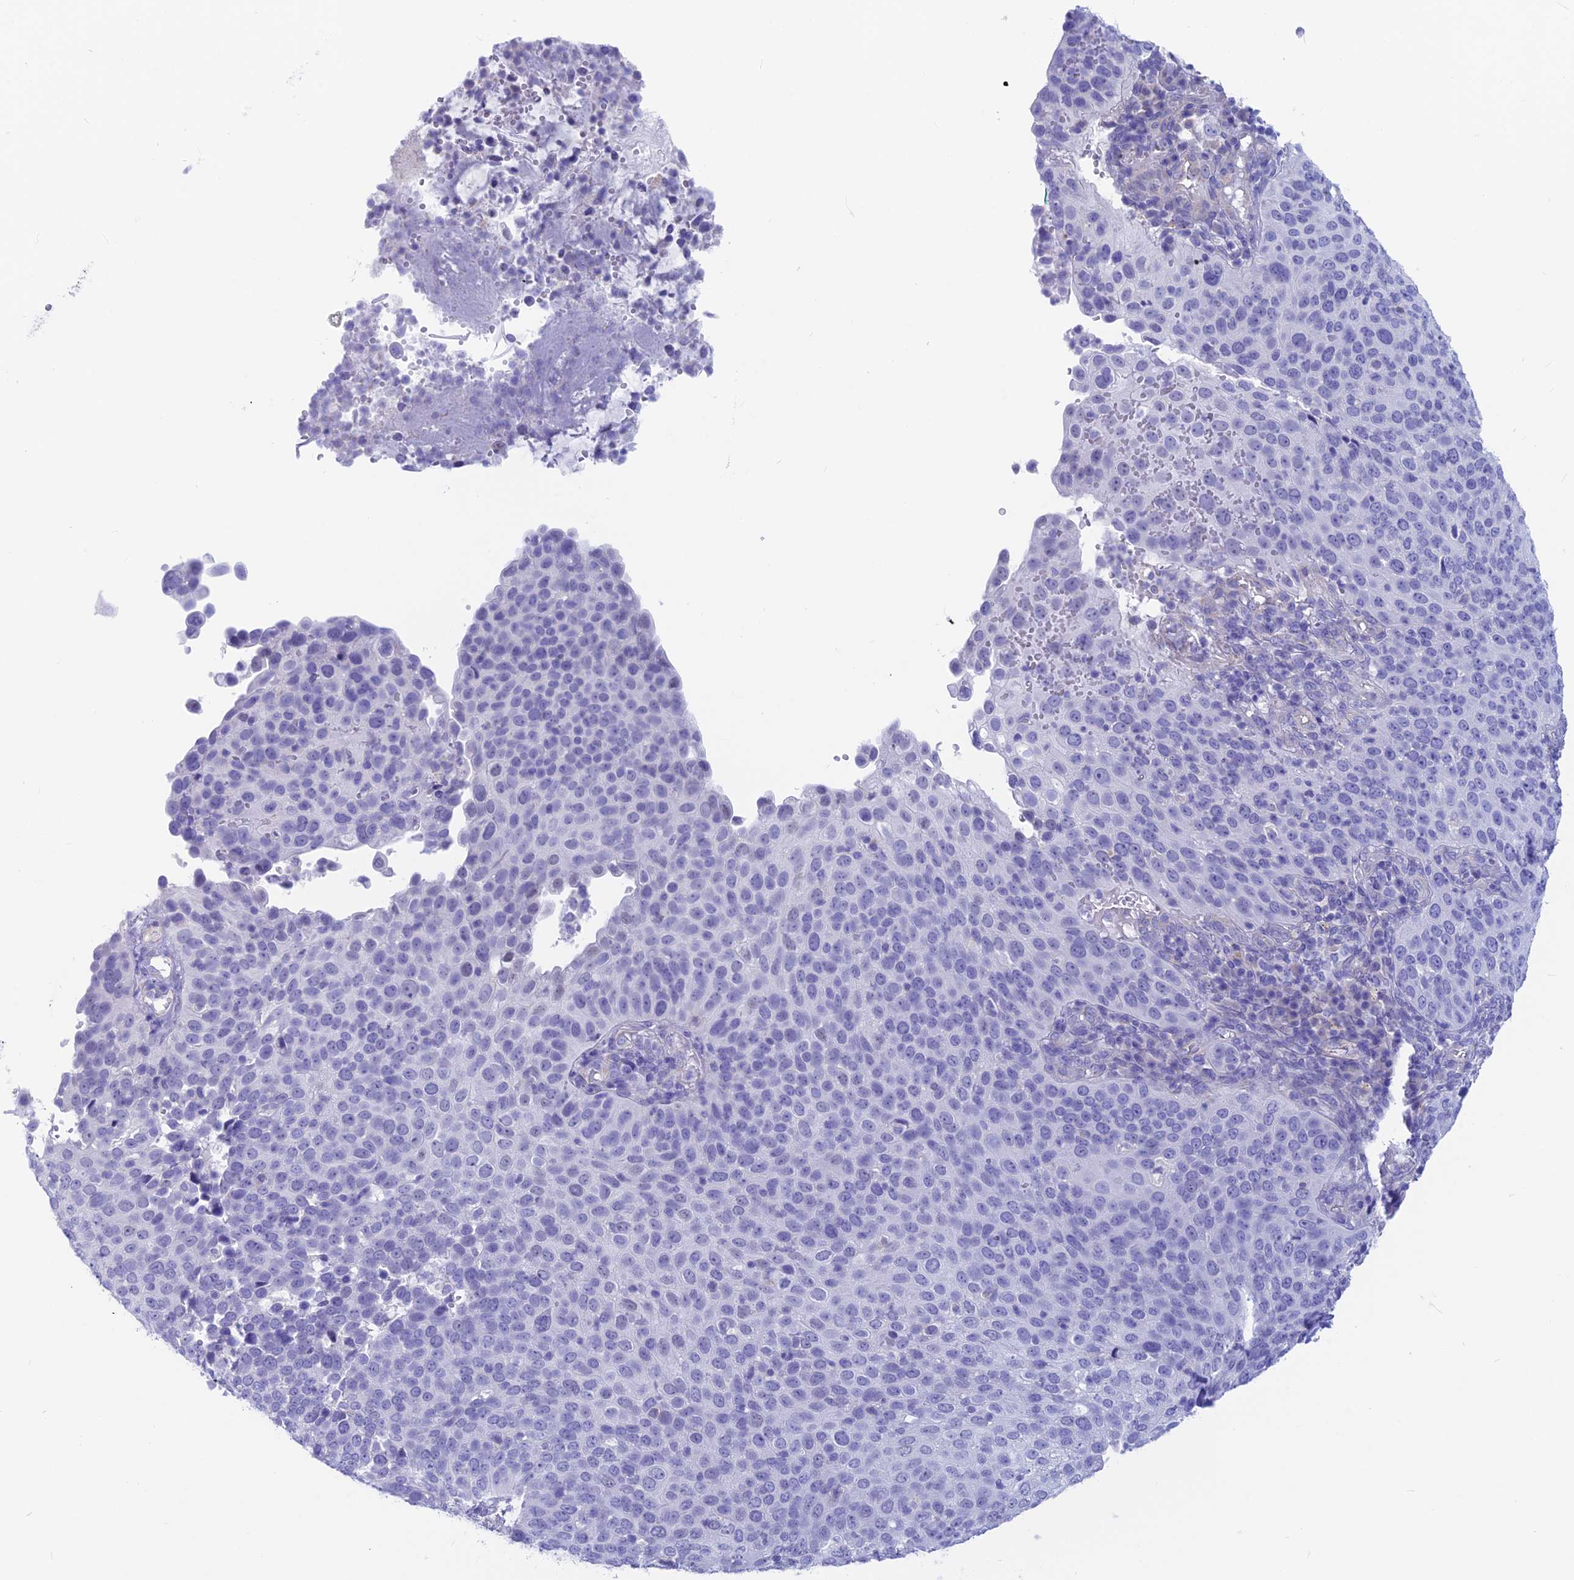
{"staining": {"intensity": "negative", "quantity": "none", "location": "none"}, "tissue": "cervical cancer", "cell_type": "Tumor cells", "image_type": "cancer", "snomed": [{"axis": "morphology", "description": "Squamous cell carcinoma, NOS"}, {"axis": "topography", "description": "Cervix"}], "caption": "The IHC micrograph has no significant staining in tumor cells of cervical cancer (squamous cell carcinoma) tissue.", "gene": "GNGT2", "patient": {"sex": "female", "age": 36}}